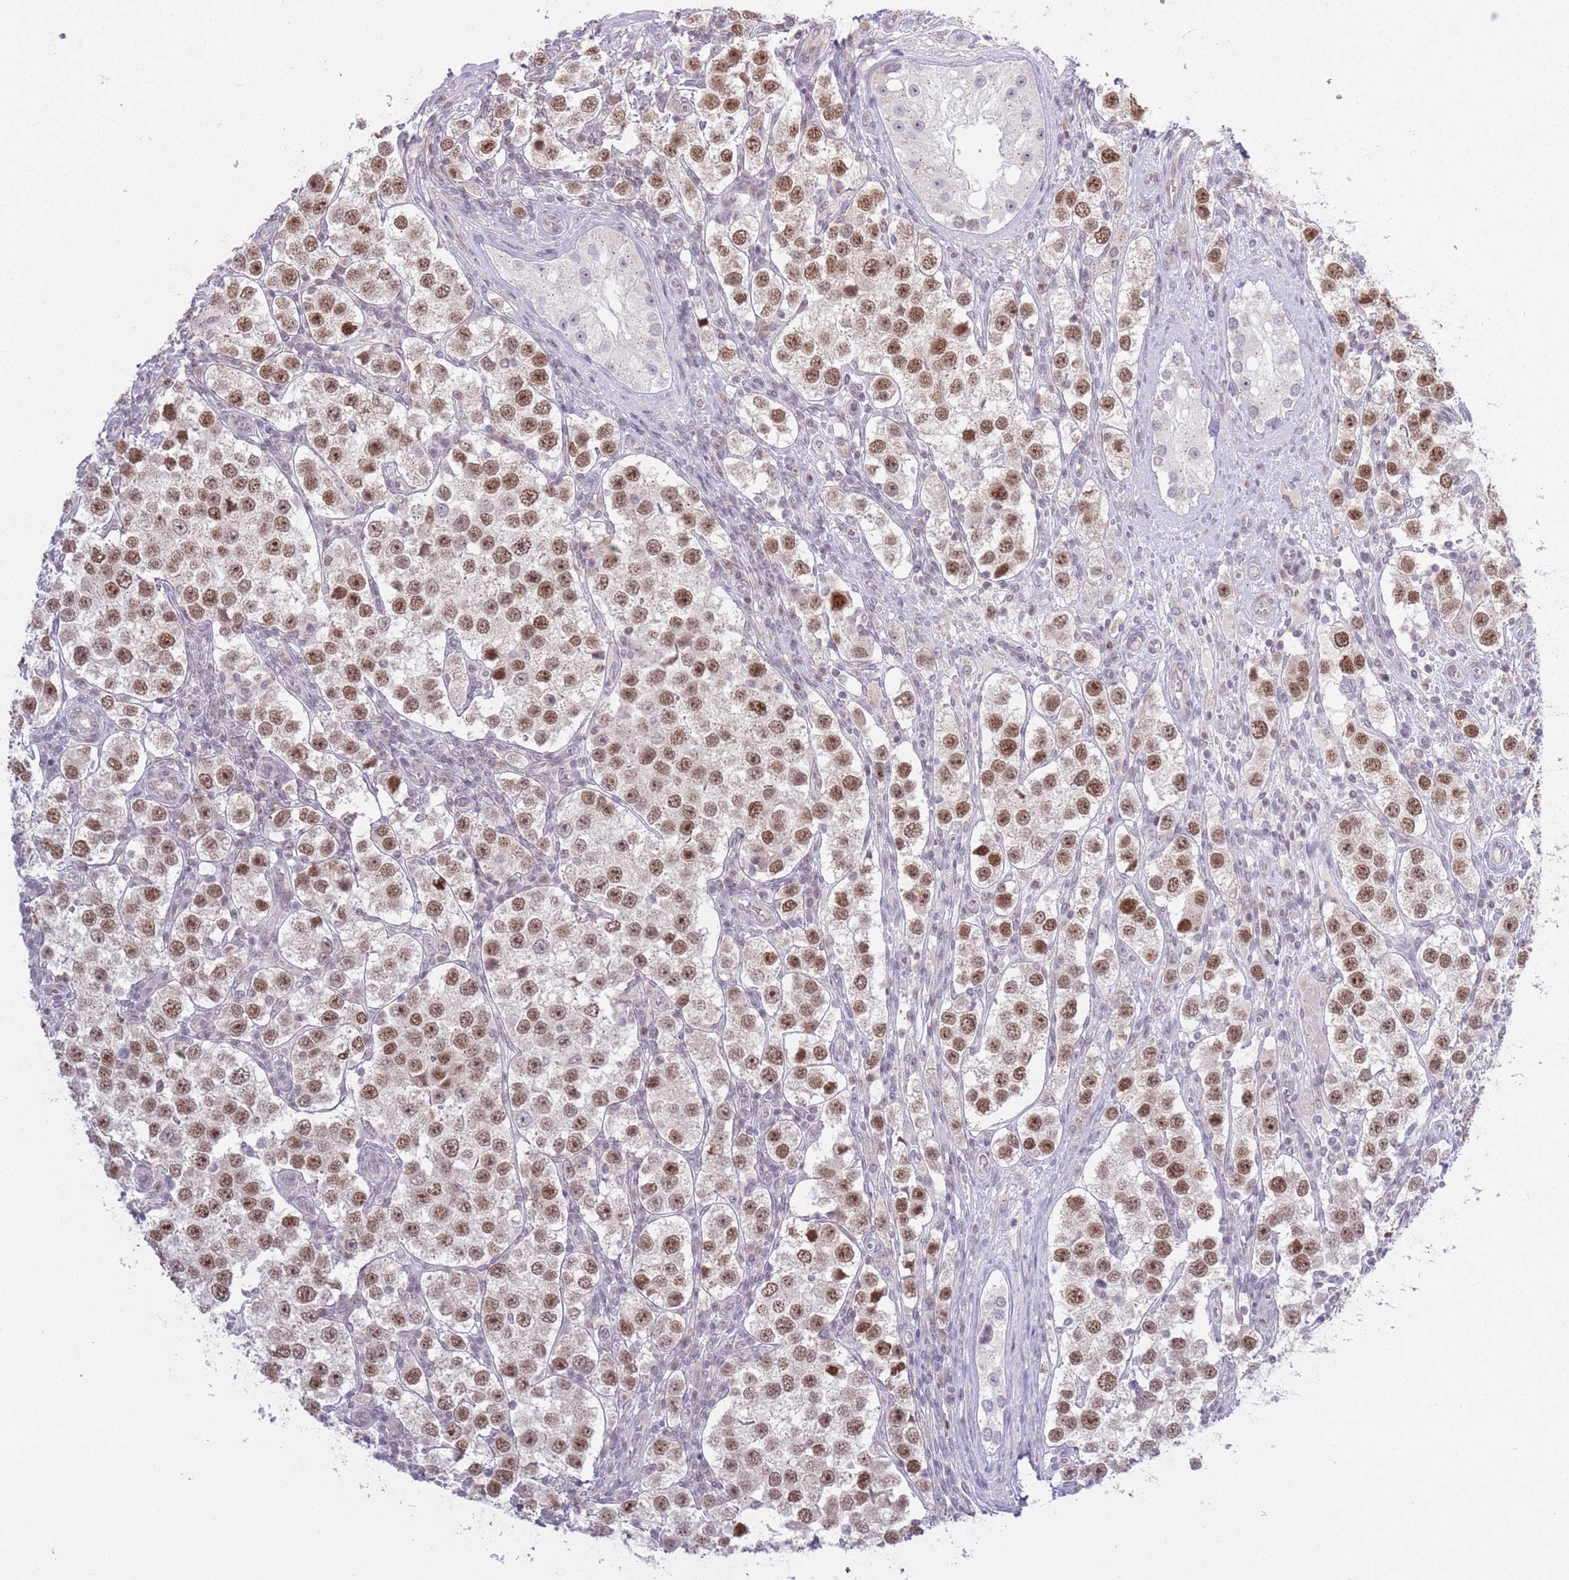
{"staining": {"intensity": "moderate", "quantity": ">75%", "location": "nuclear"}, "tissue": "testis cancer", "cell_type": "Tumor cells", "image_type": "cancer", "snomed": [{"axis": "morphology", "description": "Seminoma, NOS"}, {"axis": "topography", "description": "Testis"}], "caption": "The histopathology image reveals a brown stain indicating the presence of a protein in the nuclear of tumor cells in testis cancer.", "gene": "MRPL34", "patient": {"sex": "male", "age": 37}}